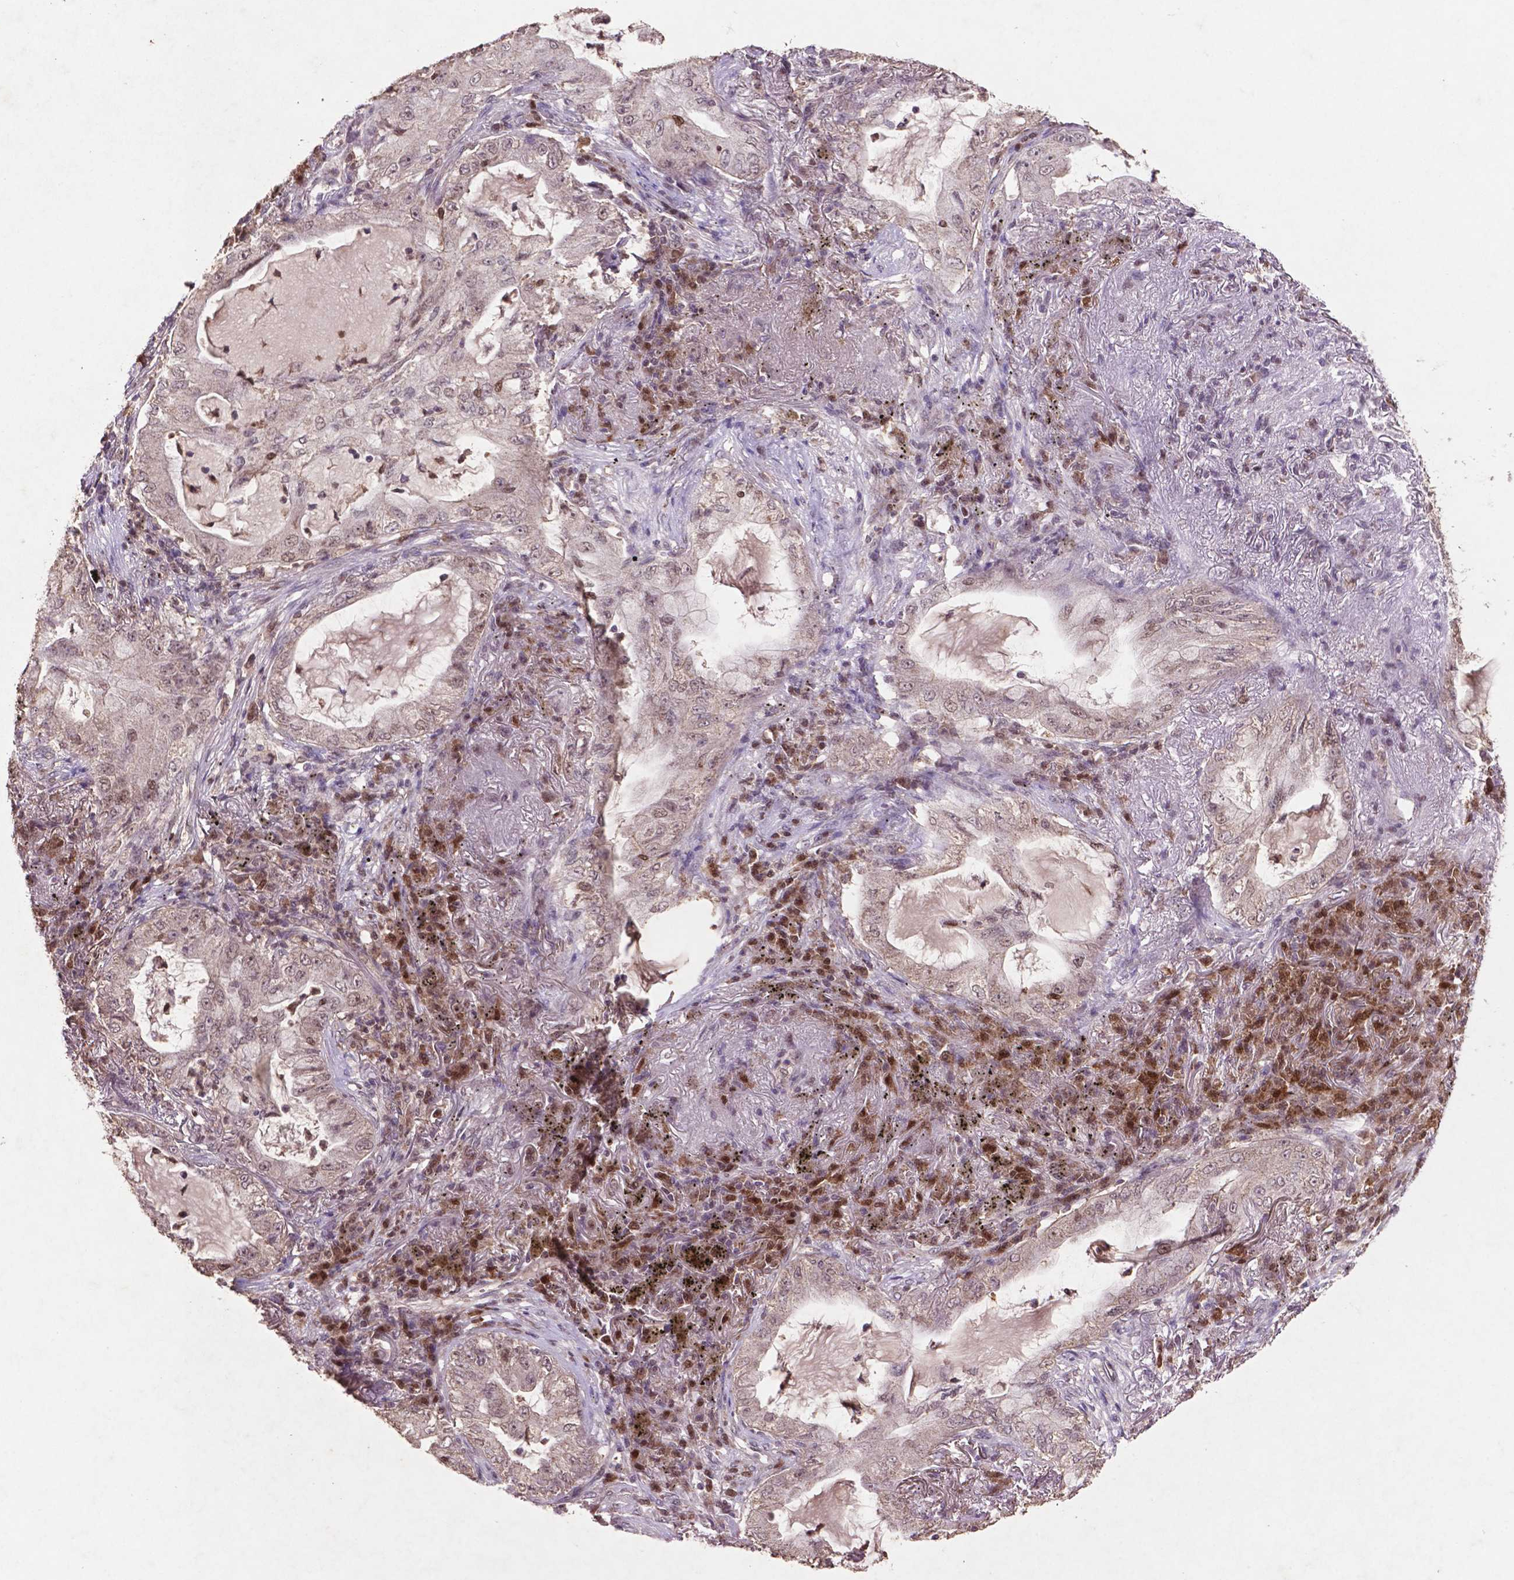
{"staining": {"intensity": "weak", "quantity": "<25%", "location": "nuclear"}, "tissue": "lung cancer", "cell_type": "Tumor cells", "image_type": "cancer", "snomed": [{"axis": "morphology", "description": "Adenocarcinoma, NOS"}, {"axis": "topography", "description": "Lung"}], "caption": "Image shows no significant protein positivity in tumor cells of lung adenocarcinoma.", "gene": "GLRX", "patient": {"sex": "female", "age": 73}}